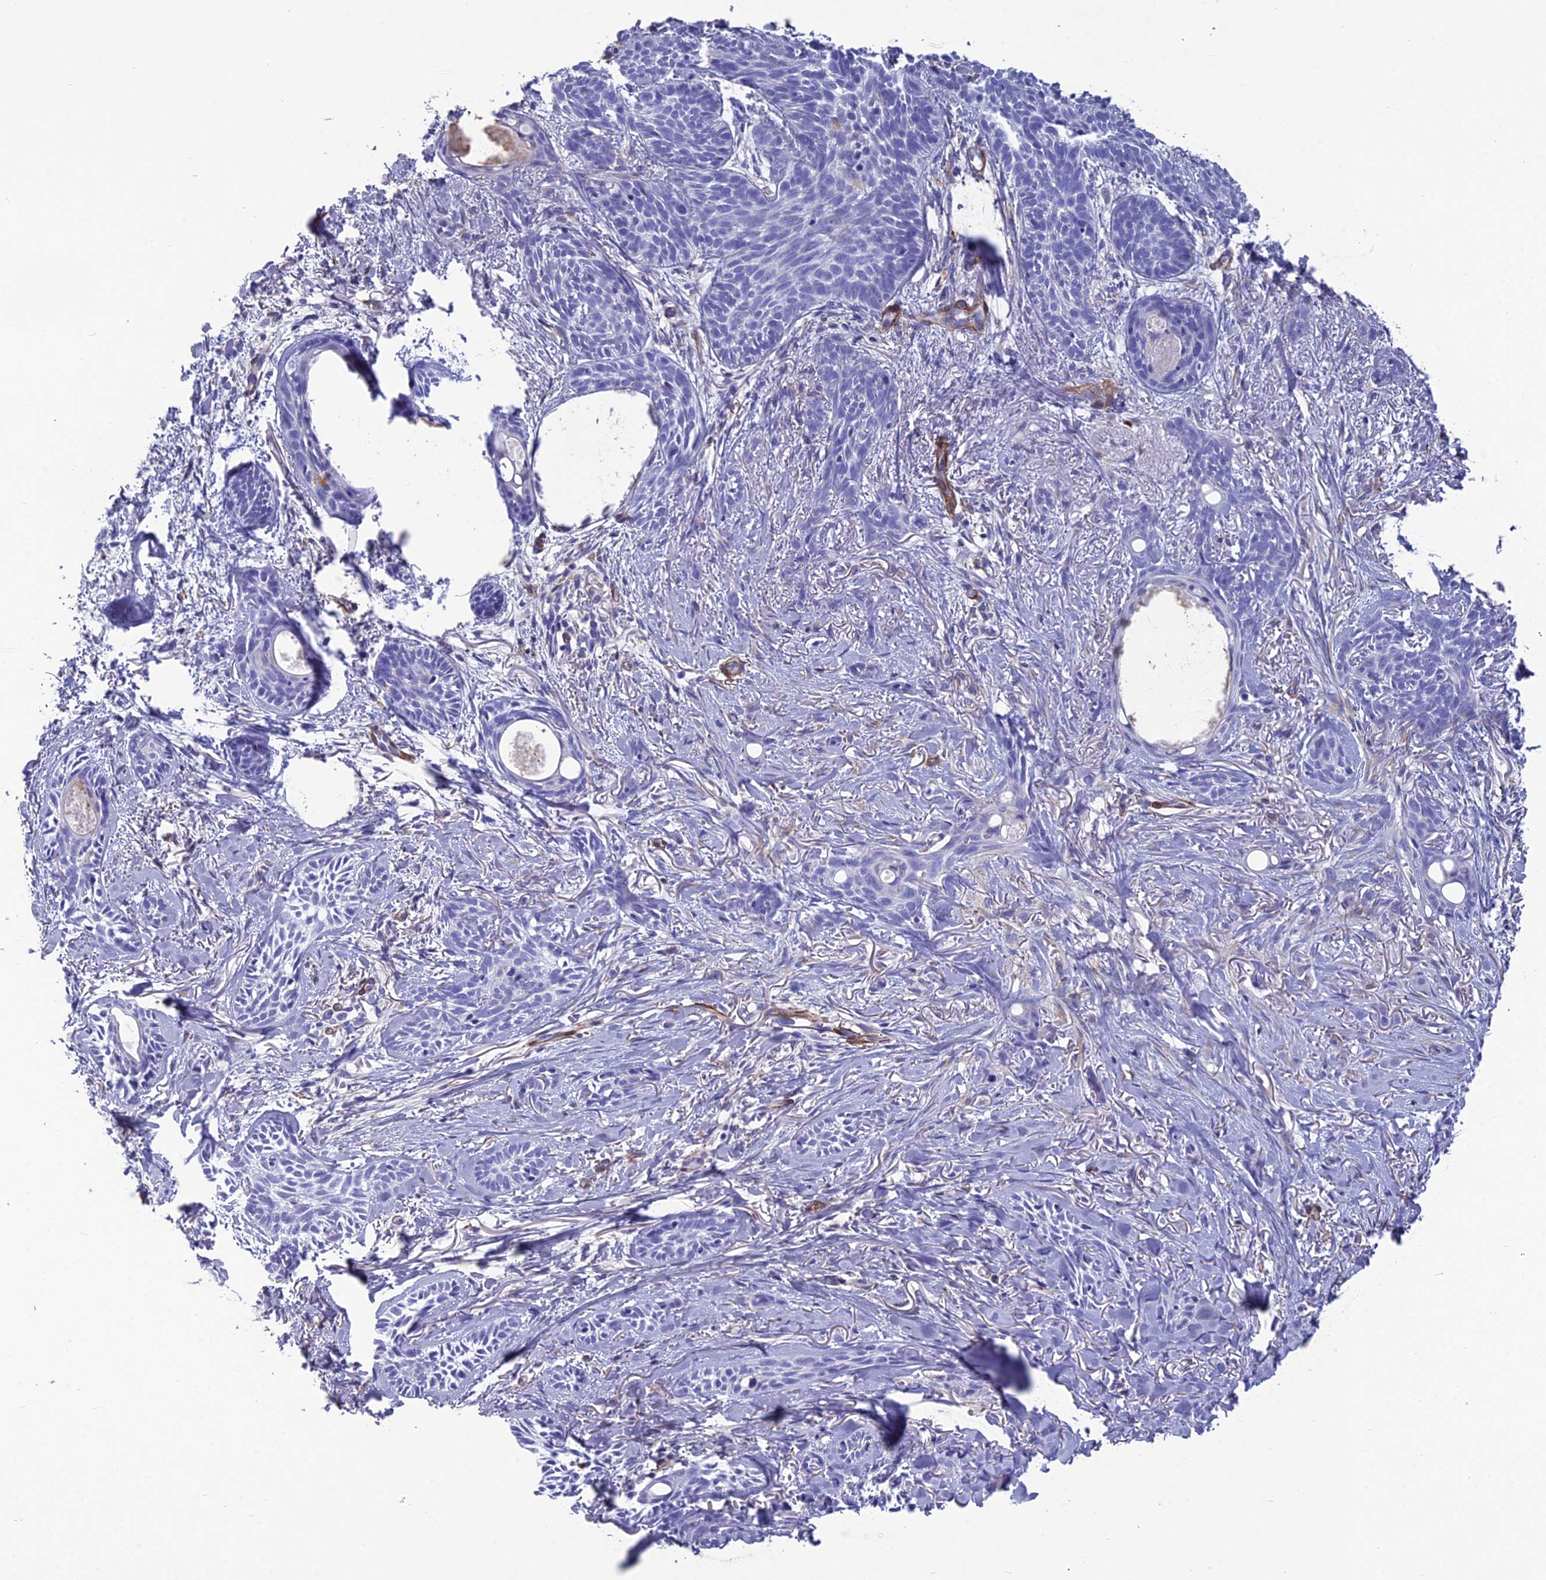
{"staining": {"intensity": "negative", "quantity": "none", "location": "none"}, "tissue": "skin cancer", "cell_type": "Tumor cells", "image_type": "cancer", "snomed": [{"axis": "morphology", "description": "Basal cell carcinoma"}, {"axis": "topography", "description": "Skin"}], "caption": "Immunohistochemical staining of skin basal cell carcinoma shows no significant expression in tumor cells.", "gene": "TNS1", "patient": {"sex": "female", "age": 59}}